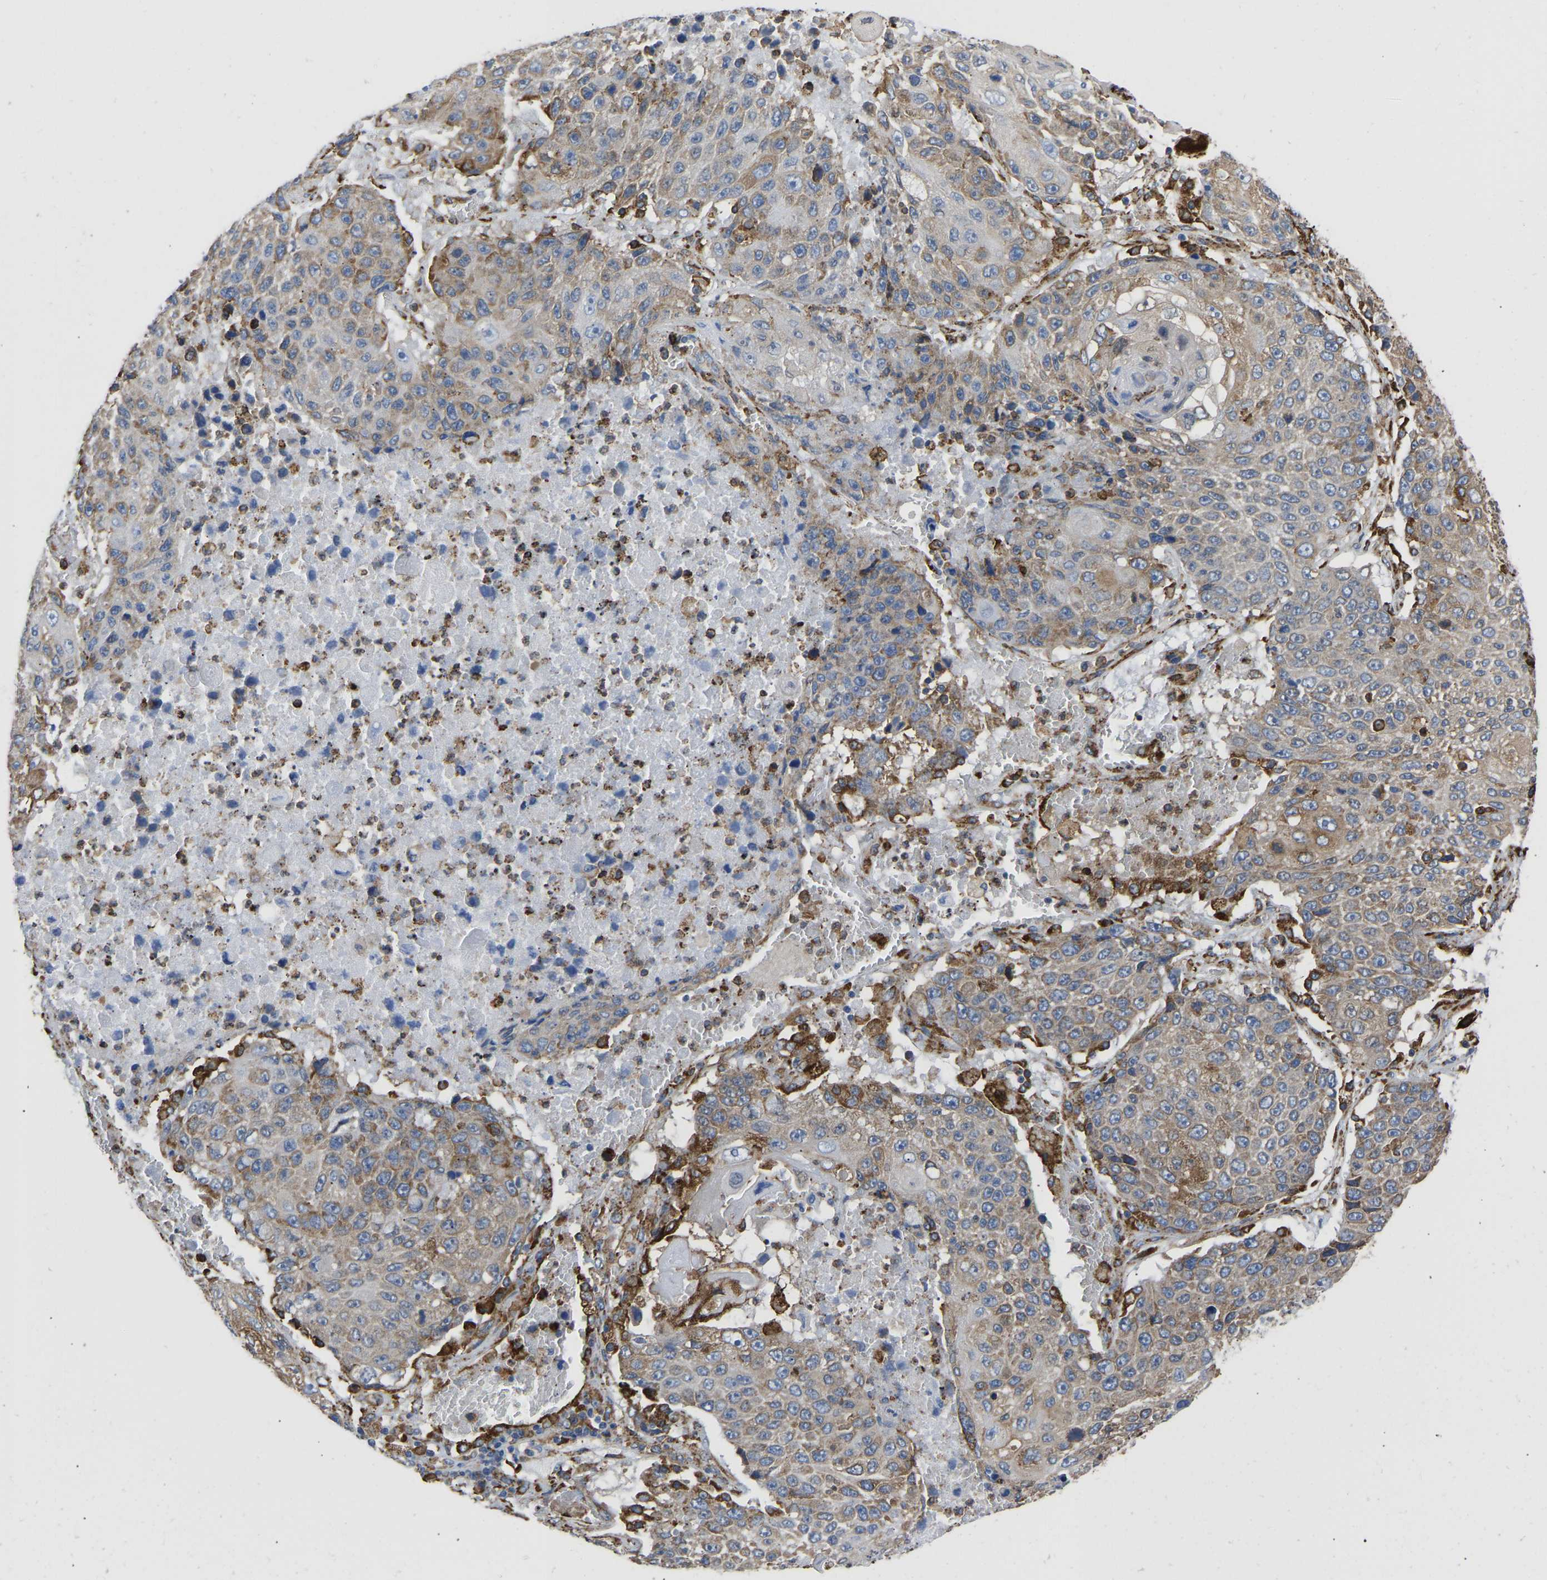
{"staining": {"intensity": "weak", "quantity": ">75%", "location": "cytoplasmic/membranous"}, "tissue": "lung cancer", "cell_type": "Tumor cells", "image_type": "cancer", "snomed": [{"axis": "morphology", "description": "Squamous cell carcinoma, NOS"}, {"axis": "topography", "description": "Lung"}], "caption": "Immunohistochemistry (IHC) staining of lung squamous cell carcinoma, which shows low levels of weak cytoplasmic/membranous expression in about >75% of tumor cells indicating weak cytoplasmic/membranous protein staining. The staining was performed using DAB (3,3'-diaminobenzidine) (brown) for protein detection and nuclei were counterstained in hematoxylin (blue).", "gene": "P4HB", "patient": {"sex": "male", "age": 61}}